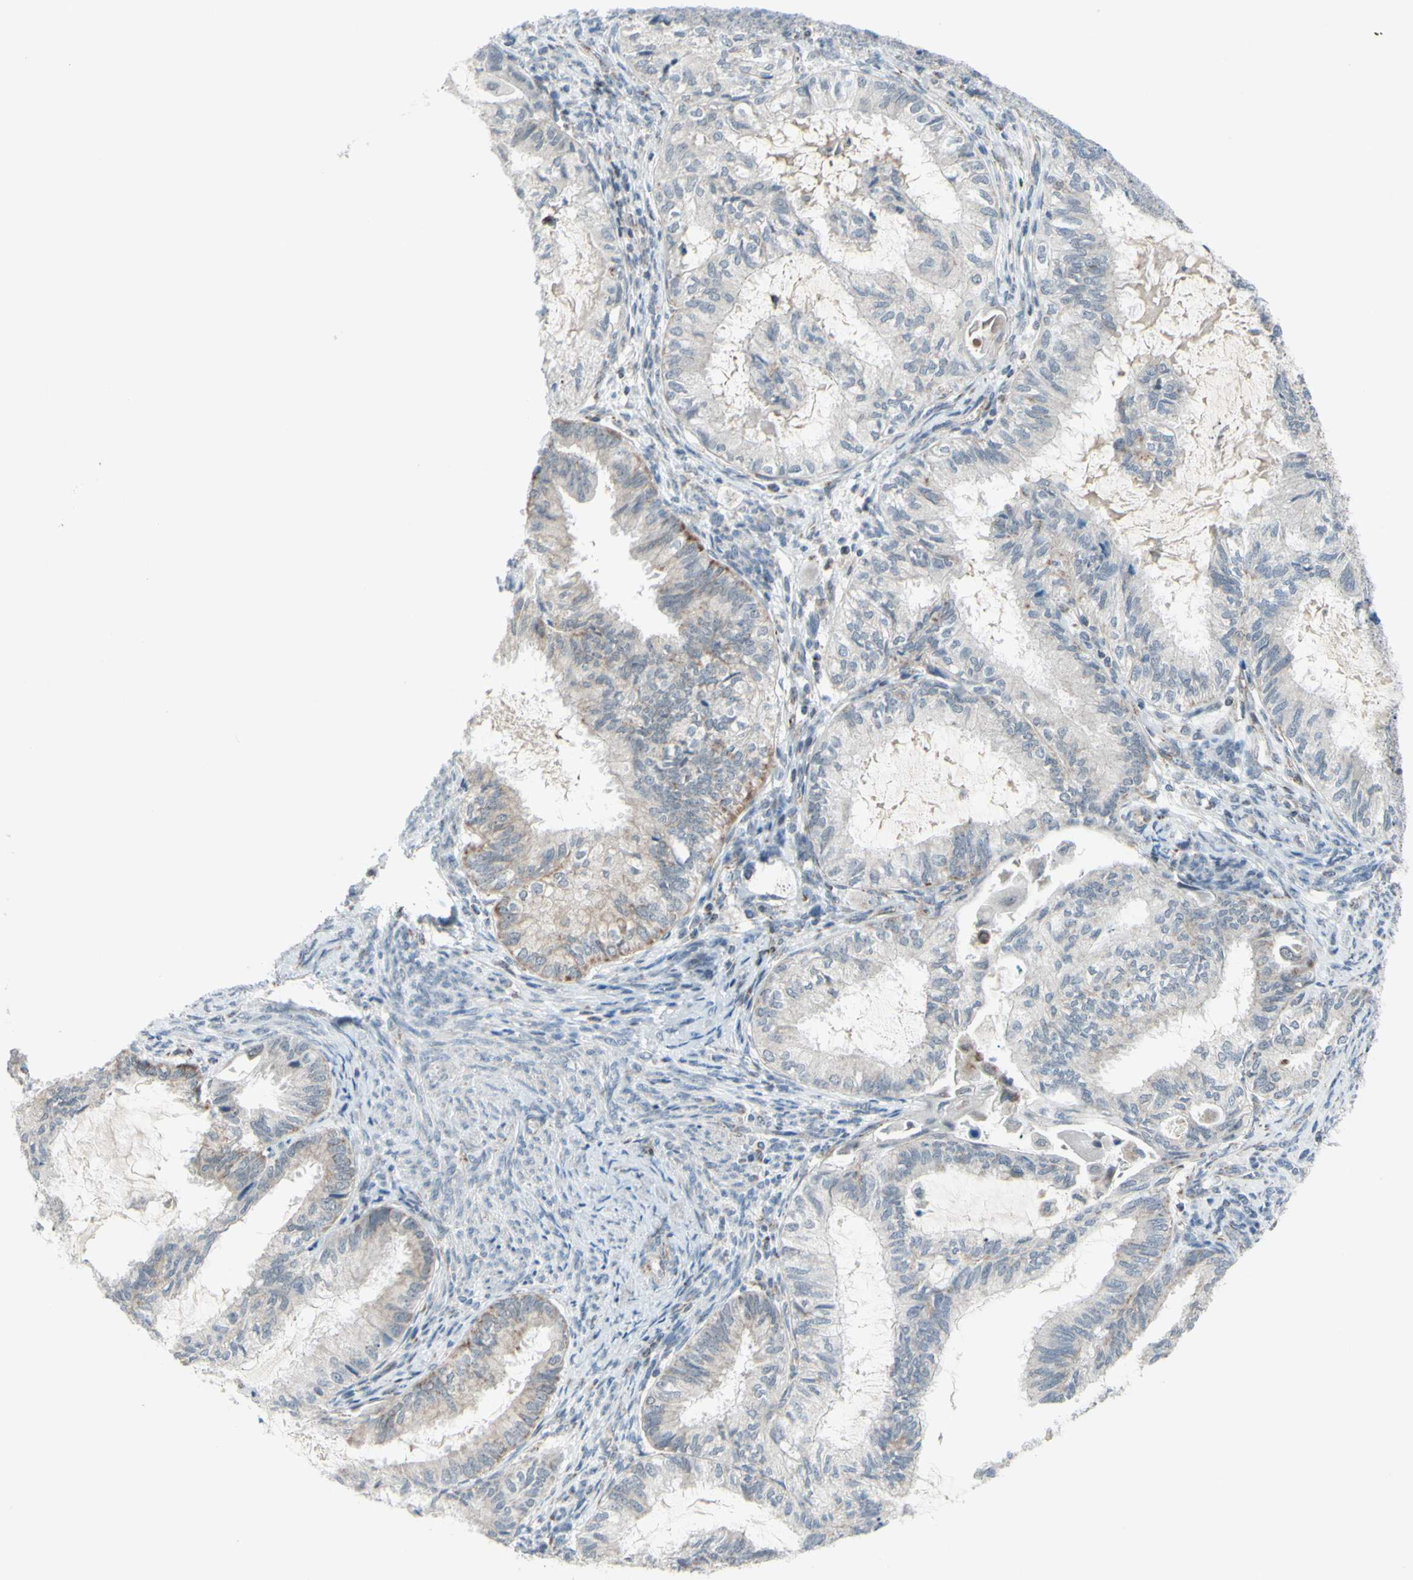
{"staining": {"intensity": "weak", "quantity": "25%-75%", "location": "cytoplasmic/membranous"}, "tissue": "cervical cancer", "cell_type": "Tumor cells", "image_type": "cancer", "snomed": [{"axis": "morphology", "description": "Normal tissue, NOS"}, {"axis": "morphology", "description": "Adenocarcinoma, NOS"}, {"axis": "topography", "description": "Cervix"}, {"axis": "topography", "description": "Endometrium"}], "caption": "Immunohistochemistry micrograph of neoplastic tissue: cervical cancer stained using immunohistochemistry (IHC) displays low levels of weak protein expression localized specifically in the cytoplasmic/membranous of tumor cells, appearing as a cytoplasmic/membranous brown color.", "gene": "GLT8D1", "patient": {"sex": "female", "age": 86}}